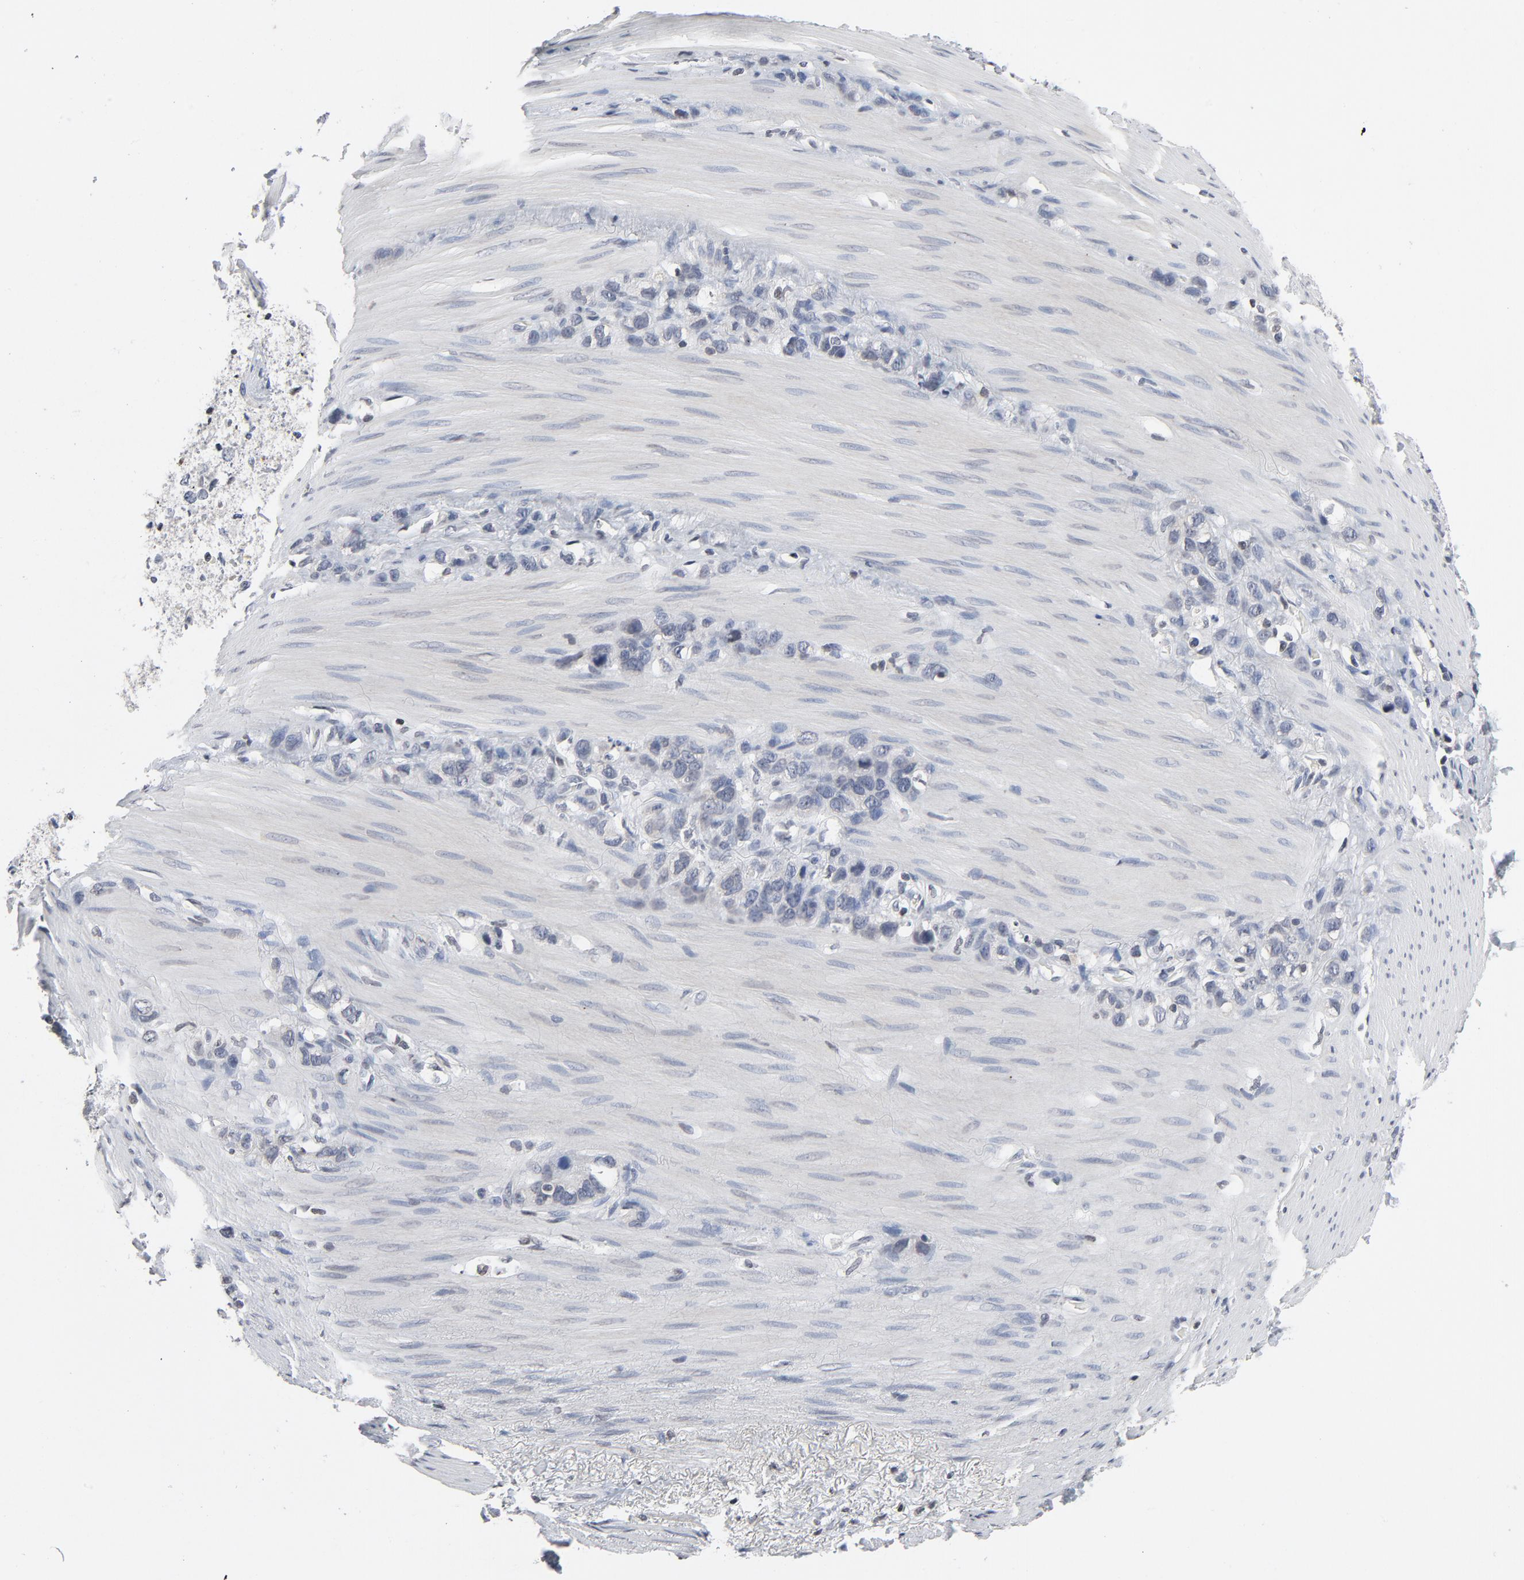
{"staining": {"intensity": "negative", "quantity": "none", "location": "none"}, "tissue": "stomach cancer", "cell_type": "Tumor cells", "image_type": "cancer", "snomed": [{"axis": "morphology", "description": "Normal tissue, NOS"}, {"axis": "morphology", "description": "Adenocarcinoma, NOS"}, {"axis": "morphology", "description": "Adenocarcinoma, High grade"}, {"axis": "topography", "description": "Stomach, upper"}, {"axis": "topography", "description": "Stomach"}], "caption": "The micrograph displays no significant staining in tumor cells of high-grade adenocarcinoma (stomach).", "gene": "TCL1A", "patient": {"sex": "female", "age": 65}}